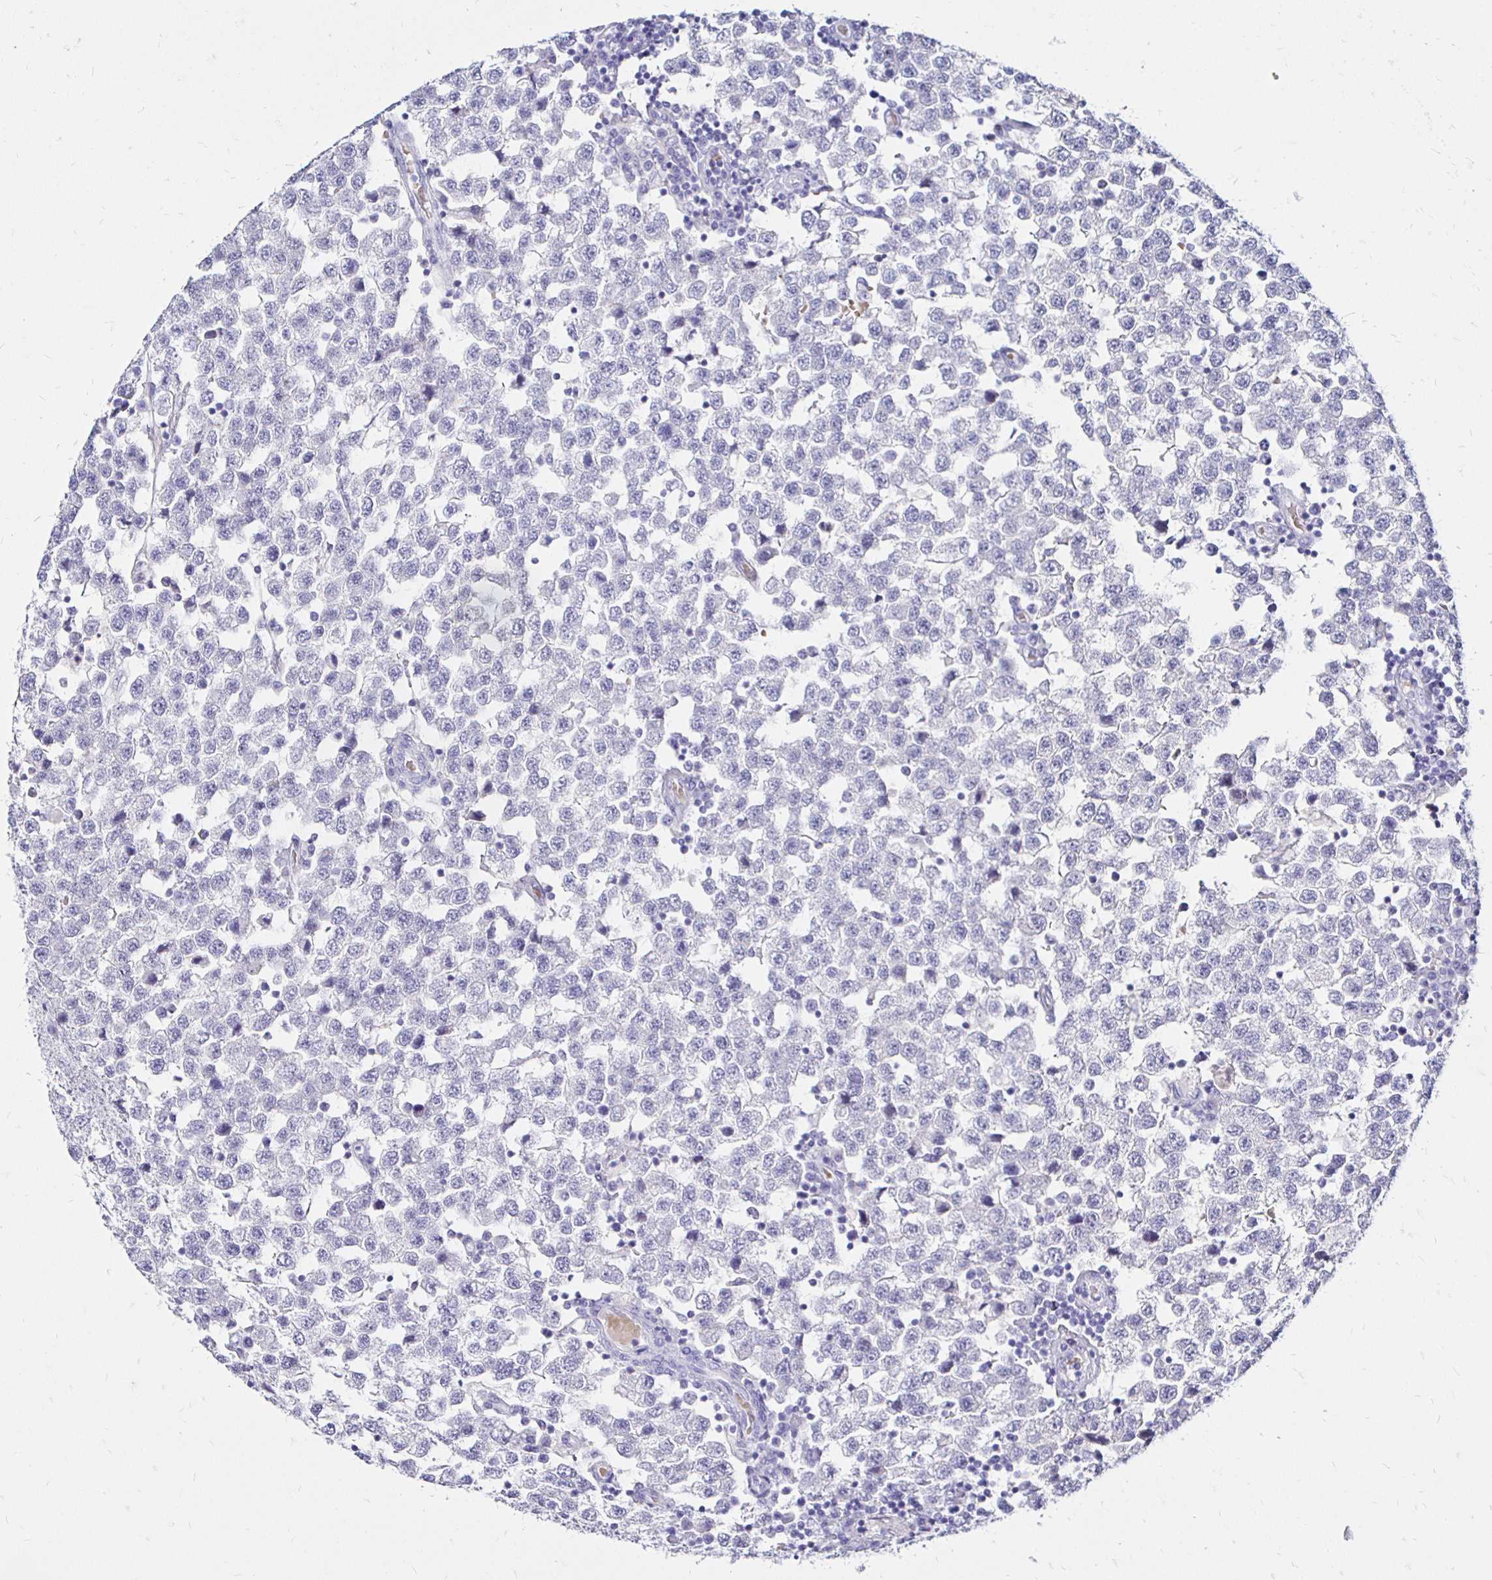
{"staining": {"intensity": "negative", "quantity": "none", "location": "none"}, "tissue": "testis cancer", "cell_type": "Tumor cells", "image_type": "cancer", "snomed": [{"axis": "morphology", "description": "Seminoma, NOS"}, {"axis": "topography", "description": "Testis"}], "caption": "Immunohistochemistry of human testis cancer shows no staining in tumor cells. (DAB (3,3'-diaminobenzidine) immunohistochemistry visualized using brightfield microscopy, high magnification).", "gene": "IRGC", "patient": {"sex": "male", "age": 34}}